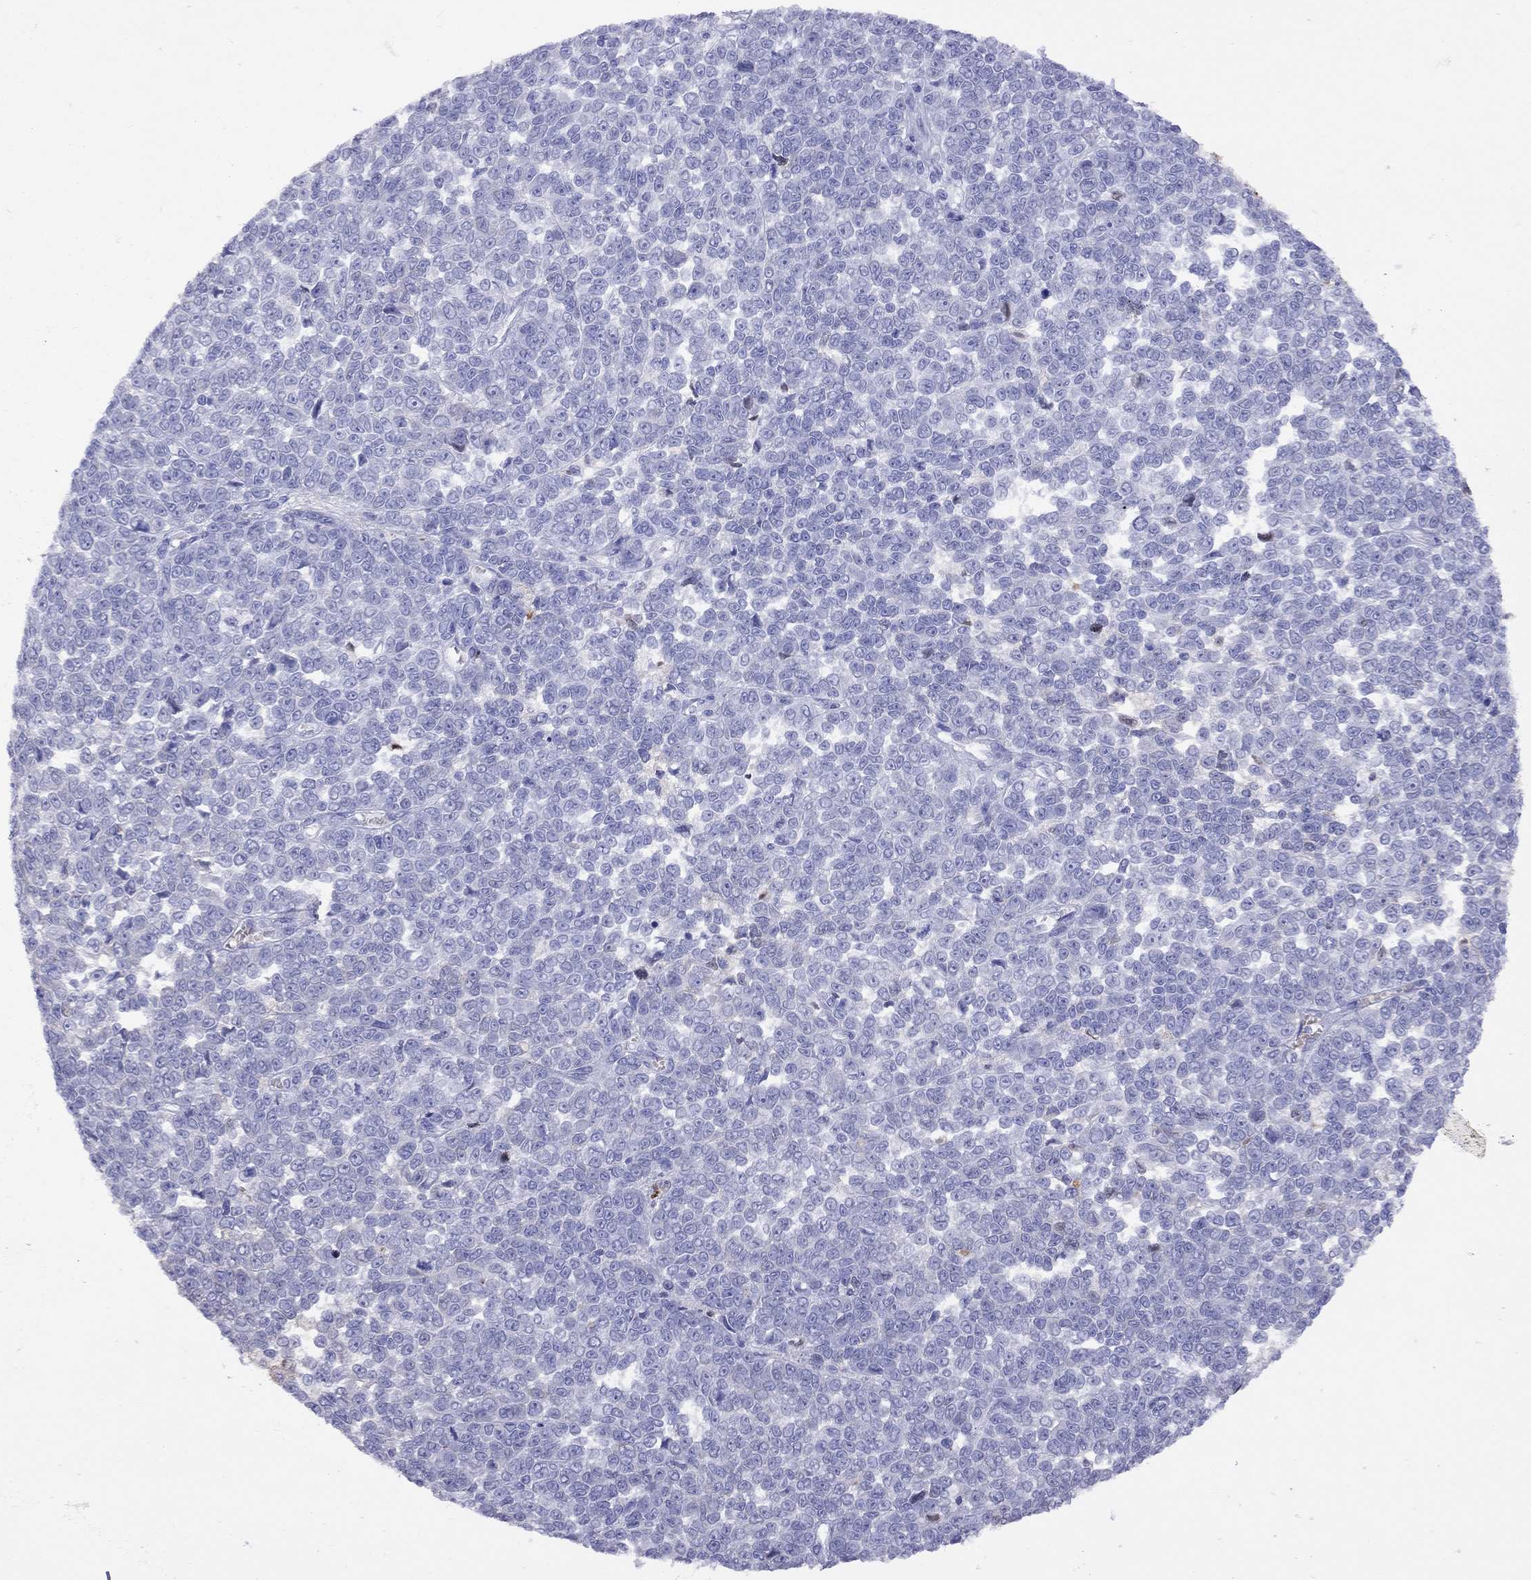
{"staining": {"intensity": "negative", "quantity": "none", "location": "none"}, "tissue": "melanoma", "cell_type": "Tumor cells", "image_type": "cancer", "snomed": [{"axis": "morphology", "description": "Malignant melanoma, NOS"}, {"axis": "topography", "description": "Skin"}], "caption": "Melanoma was stained to show a protein in brown. There is no significant staining in tumor cells.", "gene": "SERPINA3", "patient": {"sex": "female", "age": 95}}